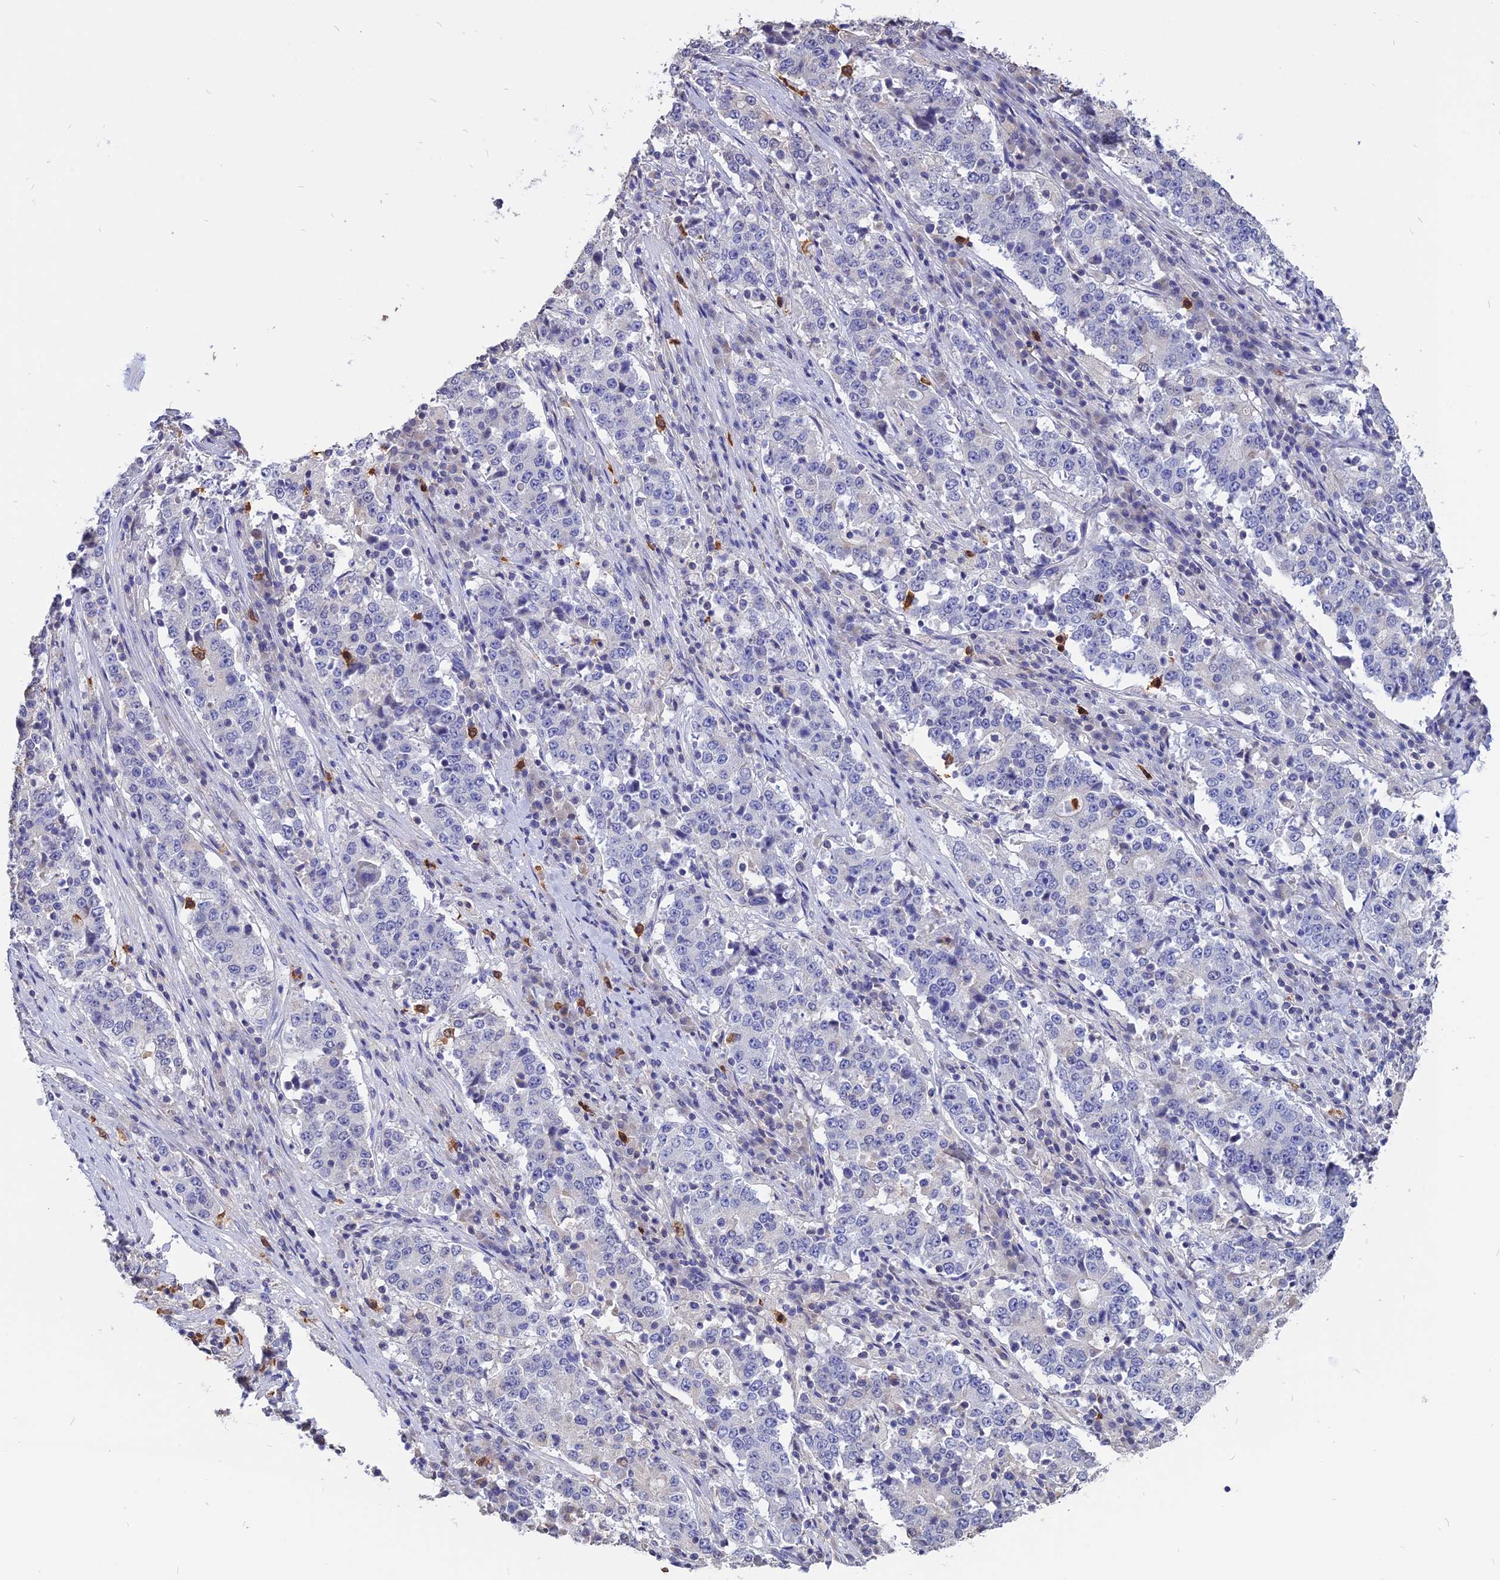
{"staining": {"intensity": "negative", "quantity": "none", "location": "none"}, "tissue": "stomach cancer", "cell_type": "Tumor cells", "image_type": "cancer", "snomed": [{"axis": "morphology", "description": "Adenocarcinoma, NOS"}, {"axis": "topography", "description": "Stomach"}], "caption": "IHC histopathology image of neoplastic tissue: stomach cancer (adenocarcinoma) stained with DAB demonstrates no significant protein expression in tumor cells.", "gene": "CARMIL2", "patient": {"sex": "male", "age": 59}}